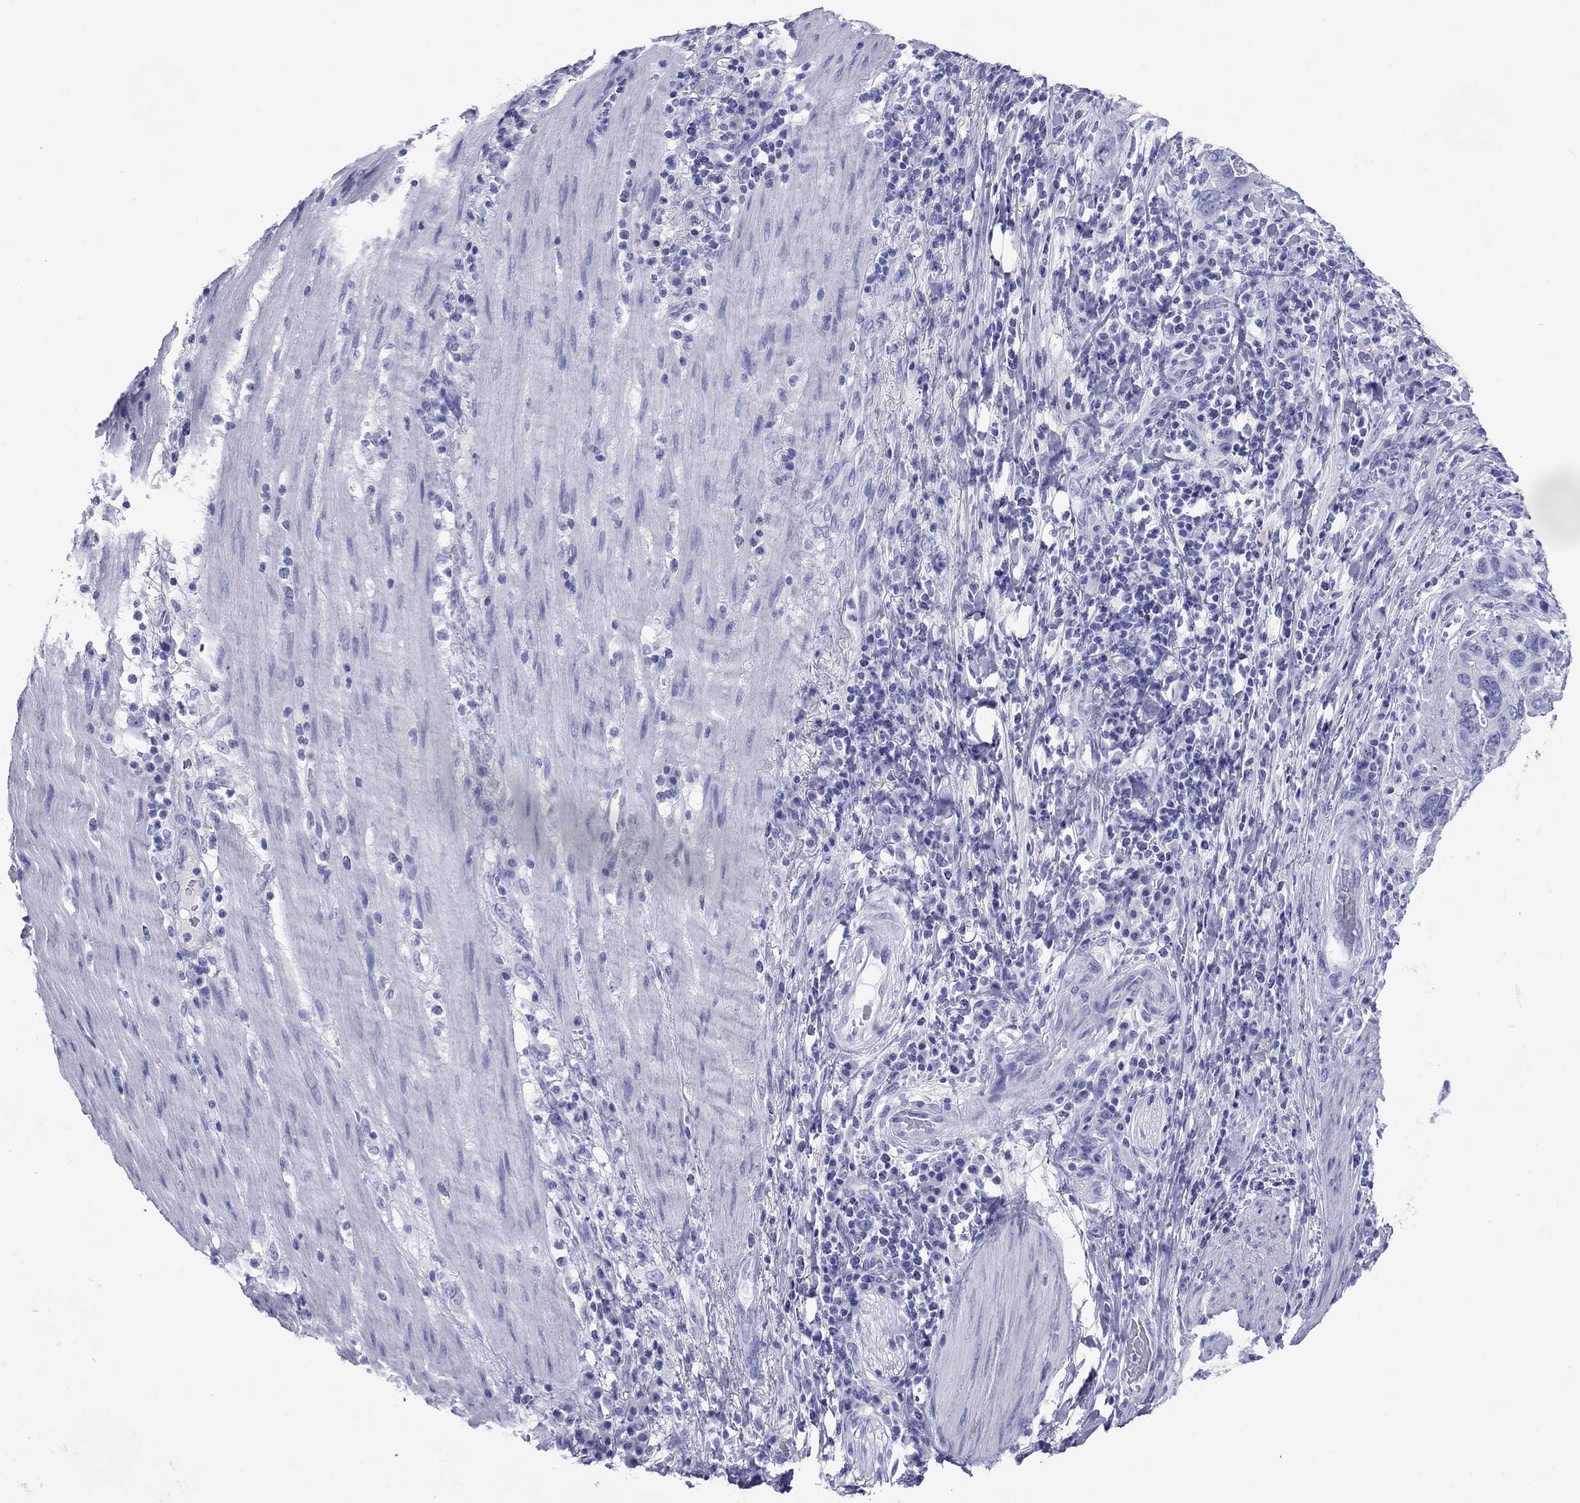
{"staining": {"intensity": "negative", "quantity": "none", "location": "none"}, "tissue": "stomach cancer", "cell_type": "Tumor cells", "image_type": "cancer", "snomed": [{"axis": "morphology", "description": "Adenocarcinoma, NOS"}, {"axis": "topography", "description": "Stomach"}], "caption": "Immunohistochemistry (IHC) micrograph of stomach cancer (adenocarcinoma) stained for a protein (brown), which demonstrates no staining in tumor cells.", "gene": "ATP4A", "patient": {"sex": "male", "age": 54}}